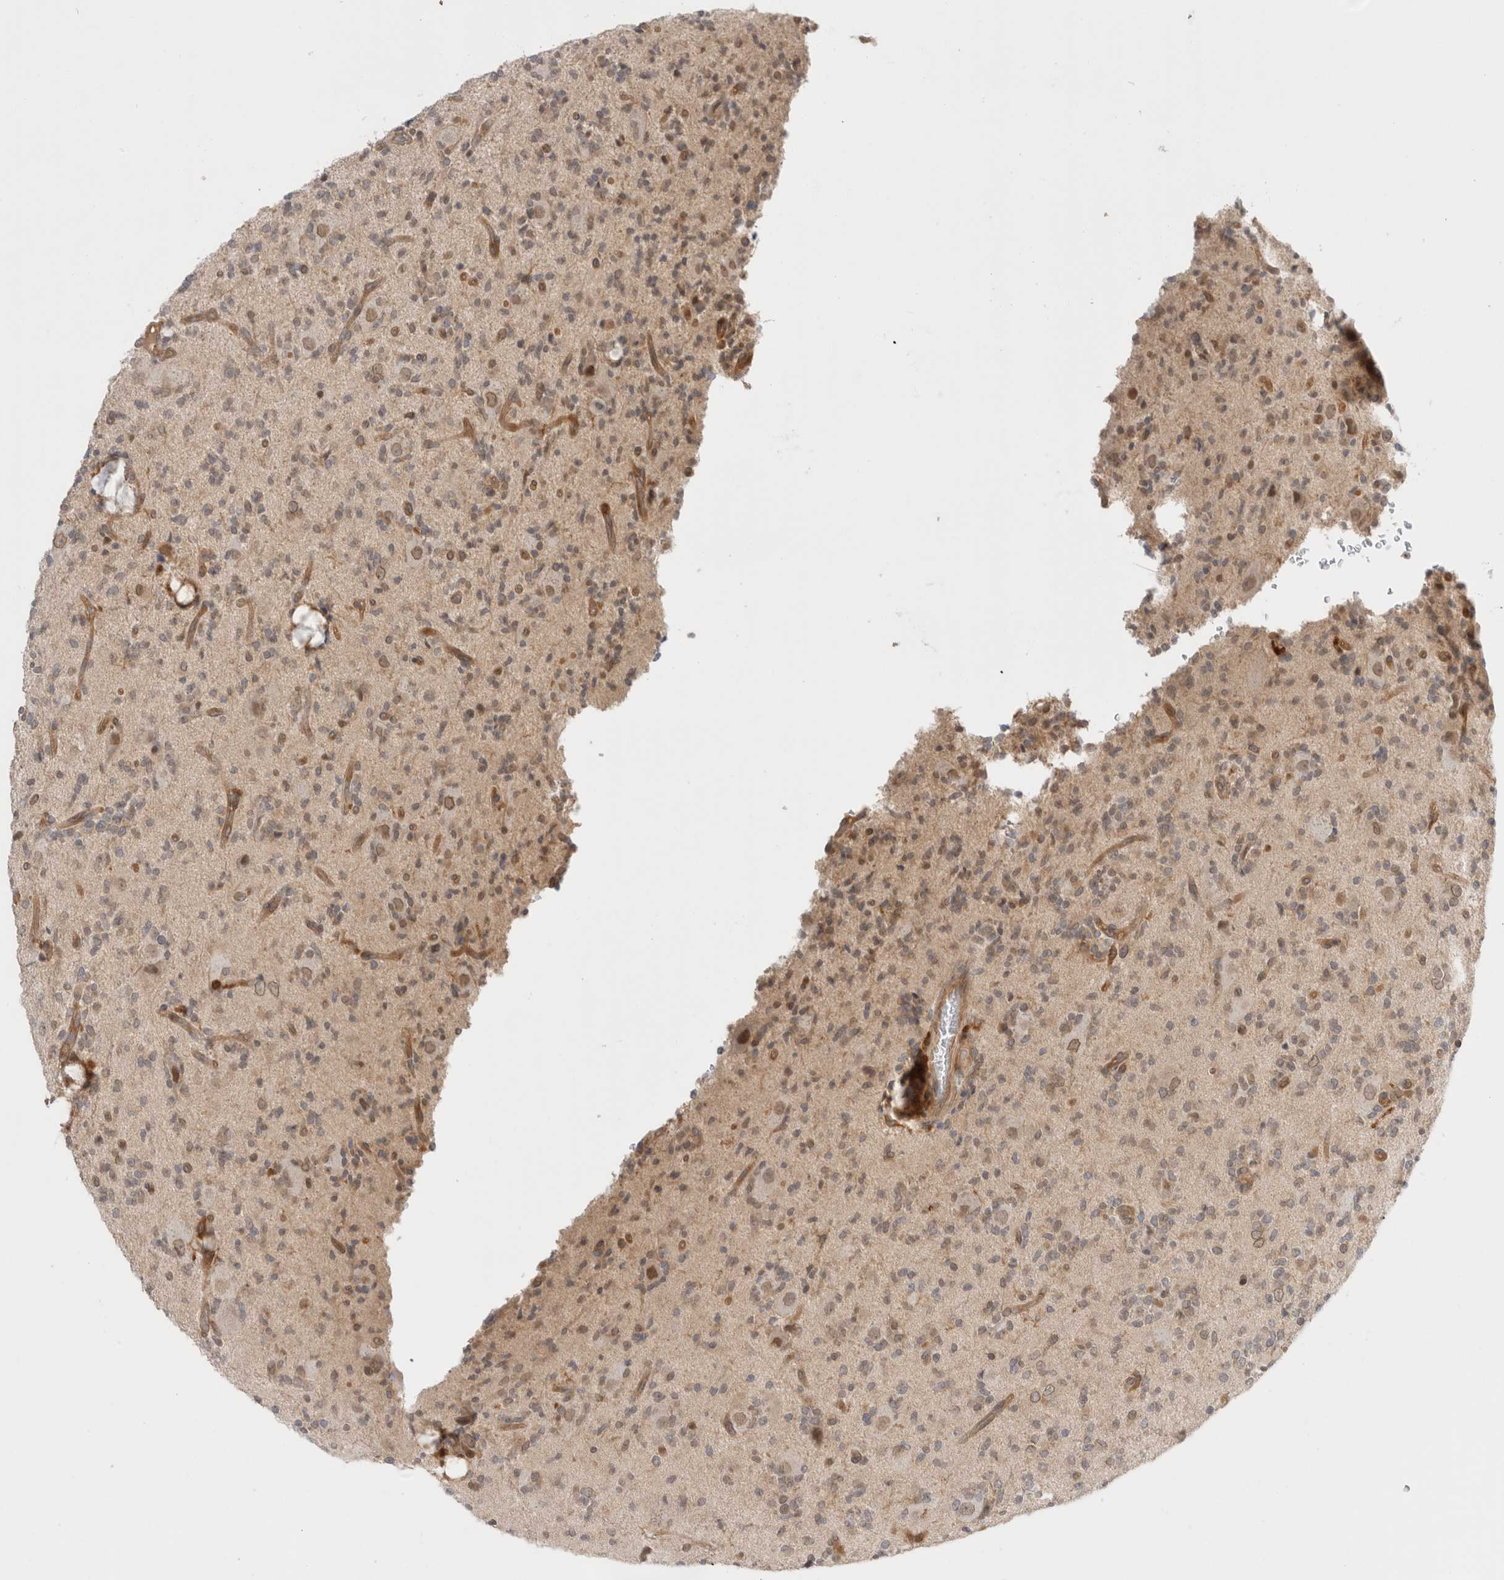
{"staining": {"intensity": "negative", "quantity": "none", "location": "none"}, "tissue": "glioma", "cell_type": "Tumor cells", "image_type": "cancer", "snomed": [{"axis": "morphology", "description": "Glioma, malignant, High grade"}, {"axis": "topography", "description": "Brain"}], "caption": "Malignant glioma (high-grade) stained for a protein using immunohistochemistry (IHC) exhibits no positivity tumor cells.", "gene": "NFKB1", "patient": {"sex": "male", "age": 34}}